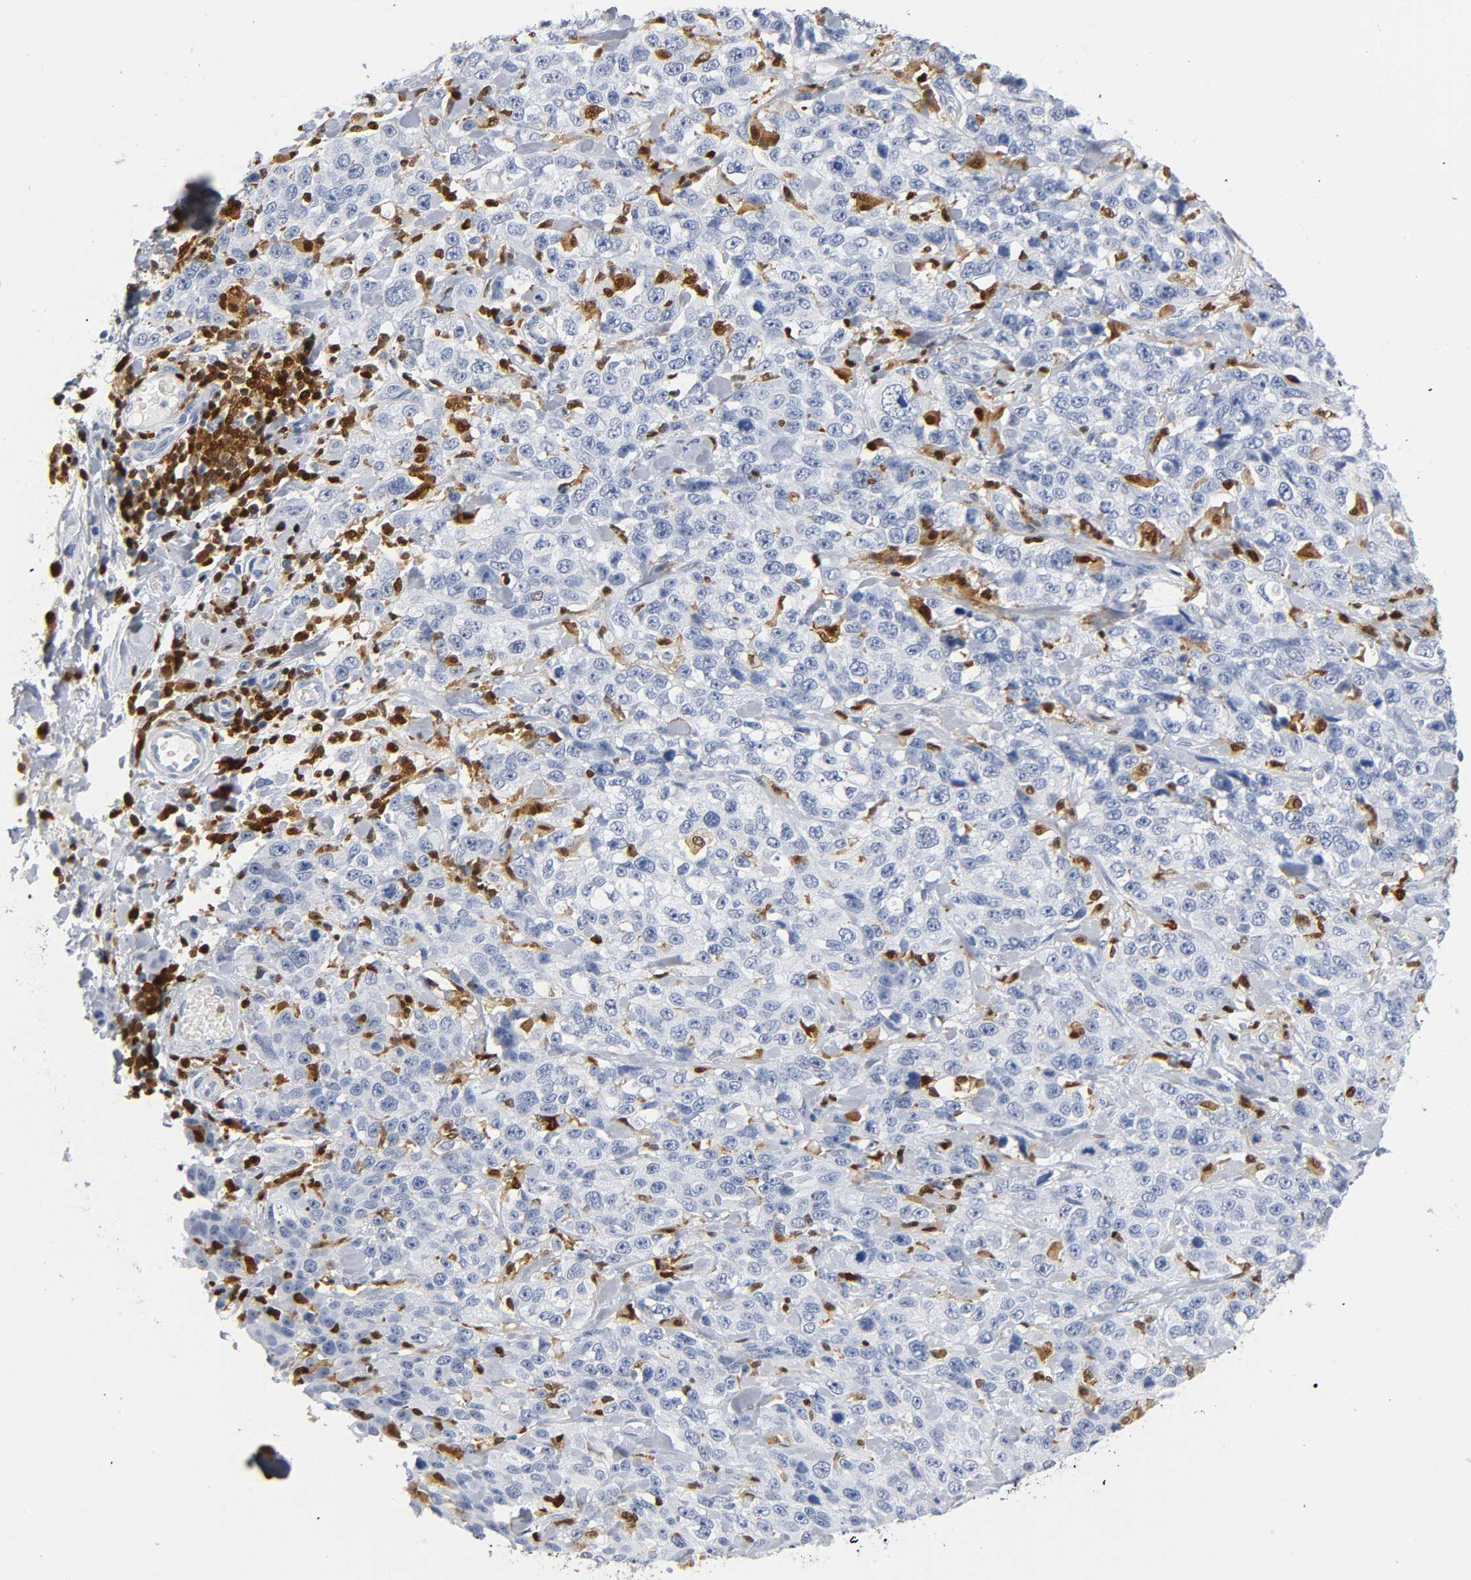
{"staining": {"intensity": "negative", "quantity": "none", "location": "none"}, "tissue": "stomach cancer", "cell_type": "Tumor cells", "image_type": "cancer", "snomed": [{"axis": "morphology", "description": "Adenocarcinoma, NOS"}, {"axis": "topography", "description": "Stomach"}], "caption": "Immunohistochemistry (IHC) of stomach cancer exhibits no positivity in tumor cells. (DAB immunohistochemistry (IHC) visualized using brightfield microscopy, high magnification).", "gene": "DOK2", "patient": {"sex": "male", "age": 48}}